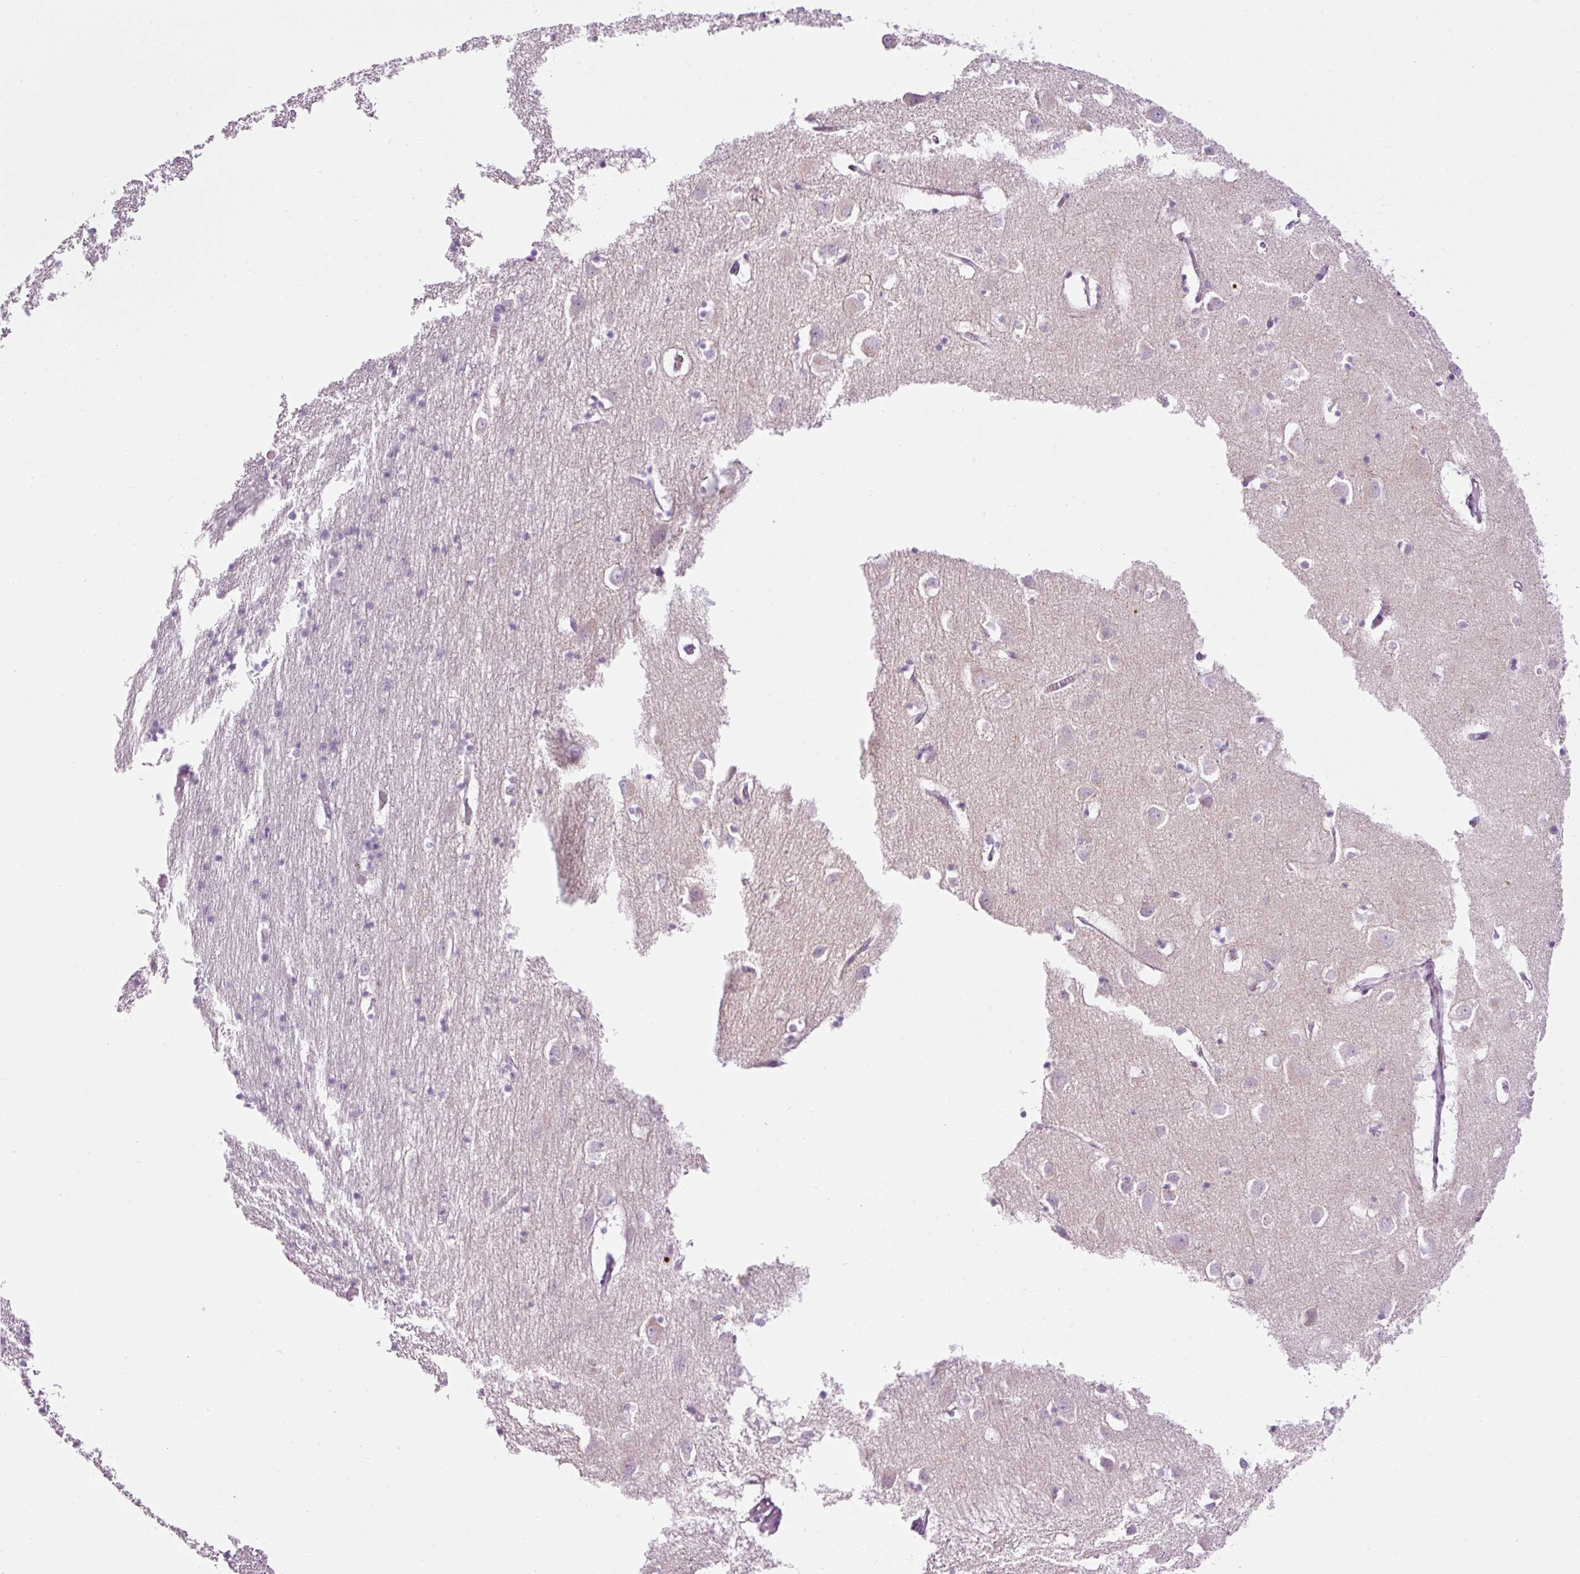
{"staining": {"intensity": "negative", "quantity": "none", "location": "none"}, "tissue": "cerebral cortex", "cell_type": "Endothelial cells", "image_type": "normal", "snomed": [{"axis": "morphology", "description": "Normal tissue, NOS"}, {"axis": "topography", "description": "Cerebral cortex"}], "caption": "The histopathology image displays no significant positivity in endothelial cells of cerebral cortex.", "gene": "CARD16", "patient": {"sex": "male", "age": 70}}